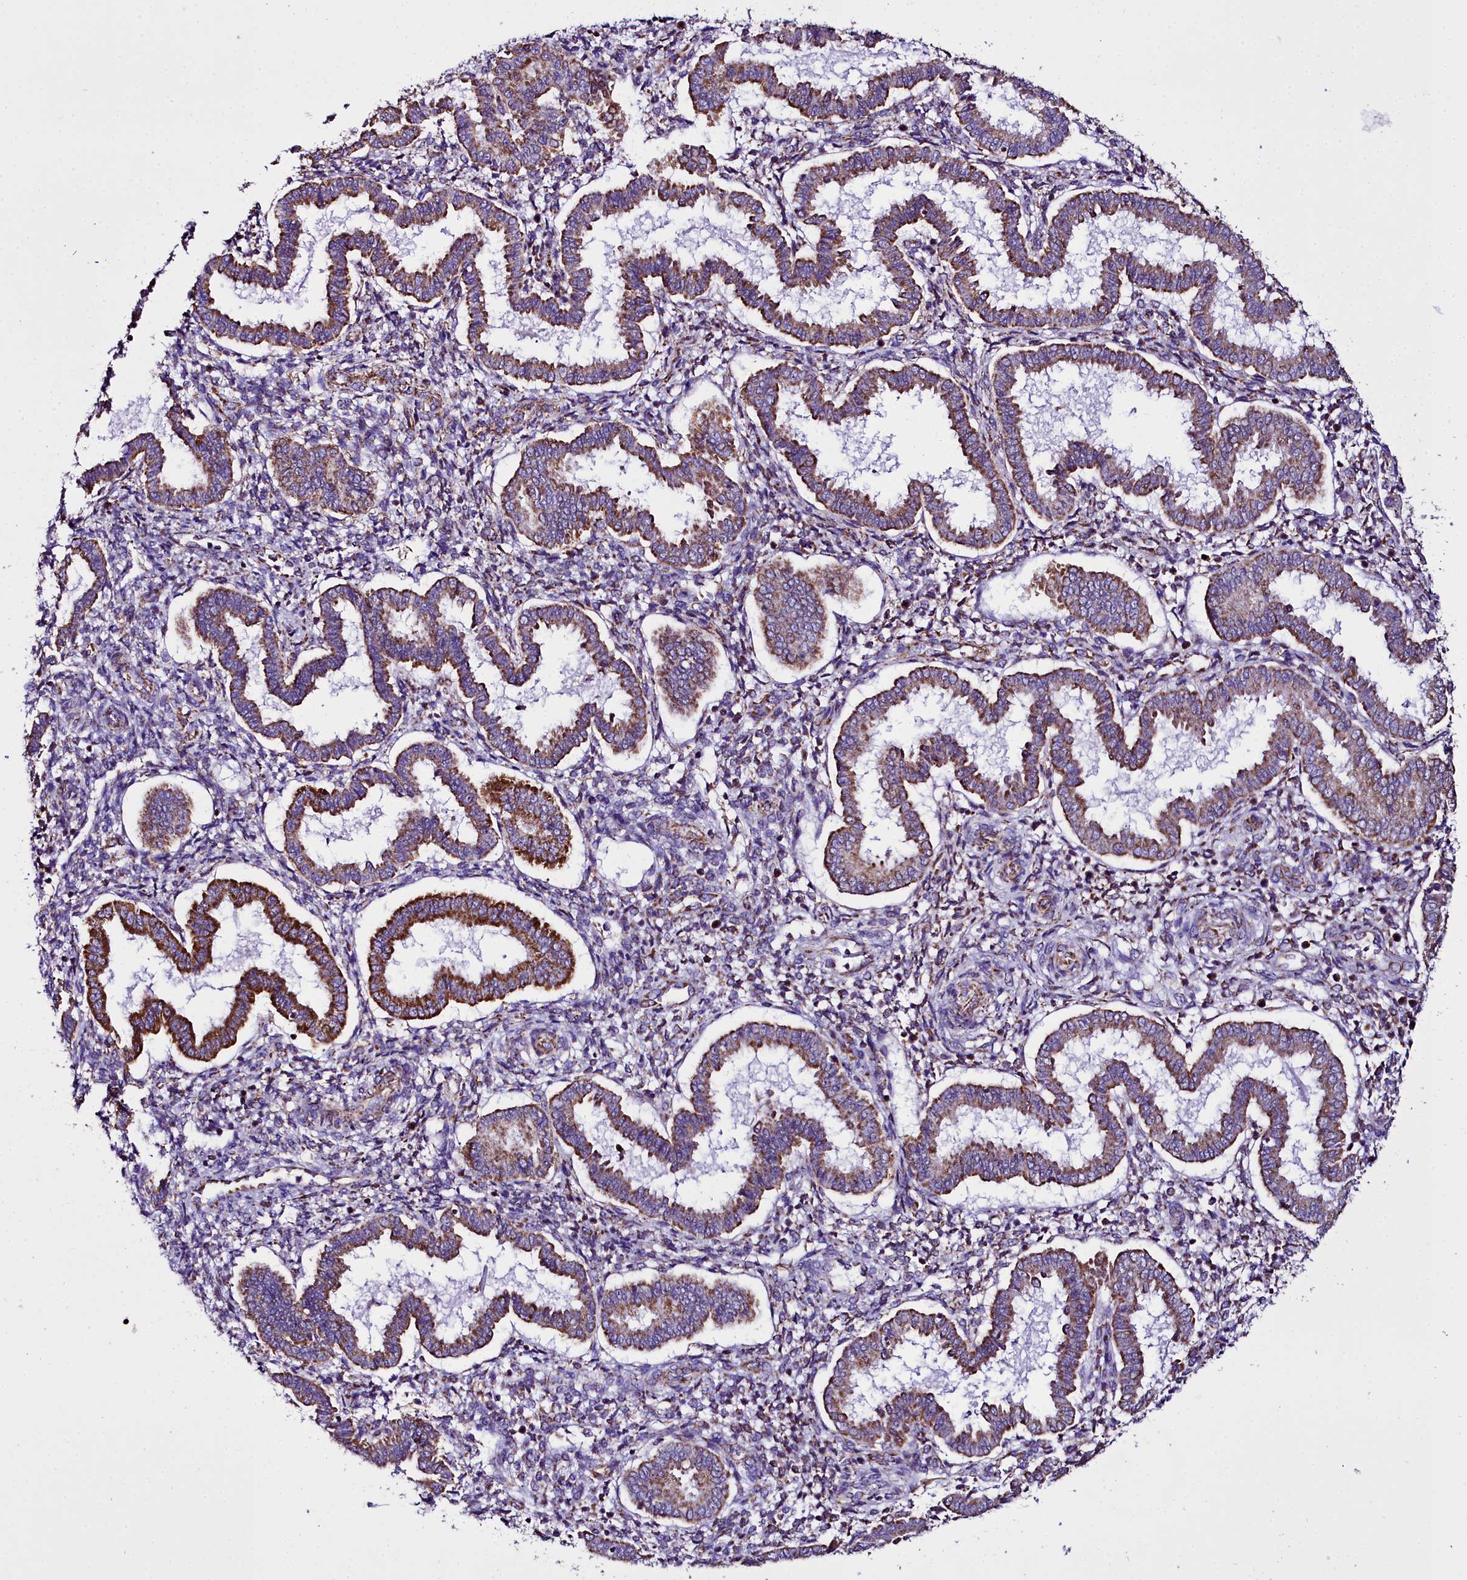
{"staining": {"intensity": "moderate", "quantity": "25%-75%", "location": "cytoplasmic/membranous"}, "tissue": "endometrium", "cell_type": "Cells in endometrial stroma", "image_type": "normal", "snomed": [{"axis": "morphology", "description": "Normal tissue, NOS"}, {"axis": "topography", "description": "Endometrium"}], "caption": "Approximately 25%-75% of cells in endometrial stroma in normal endometrium show moderate cytoplasmic/membranous protein expression as visualized by brown immunohistochemical staining.", "gene": "WDFY3", "patient": {"sex": "female", "age": 24}}